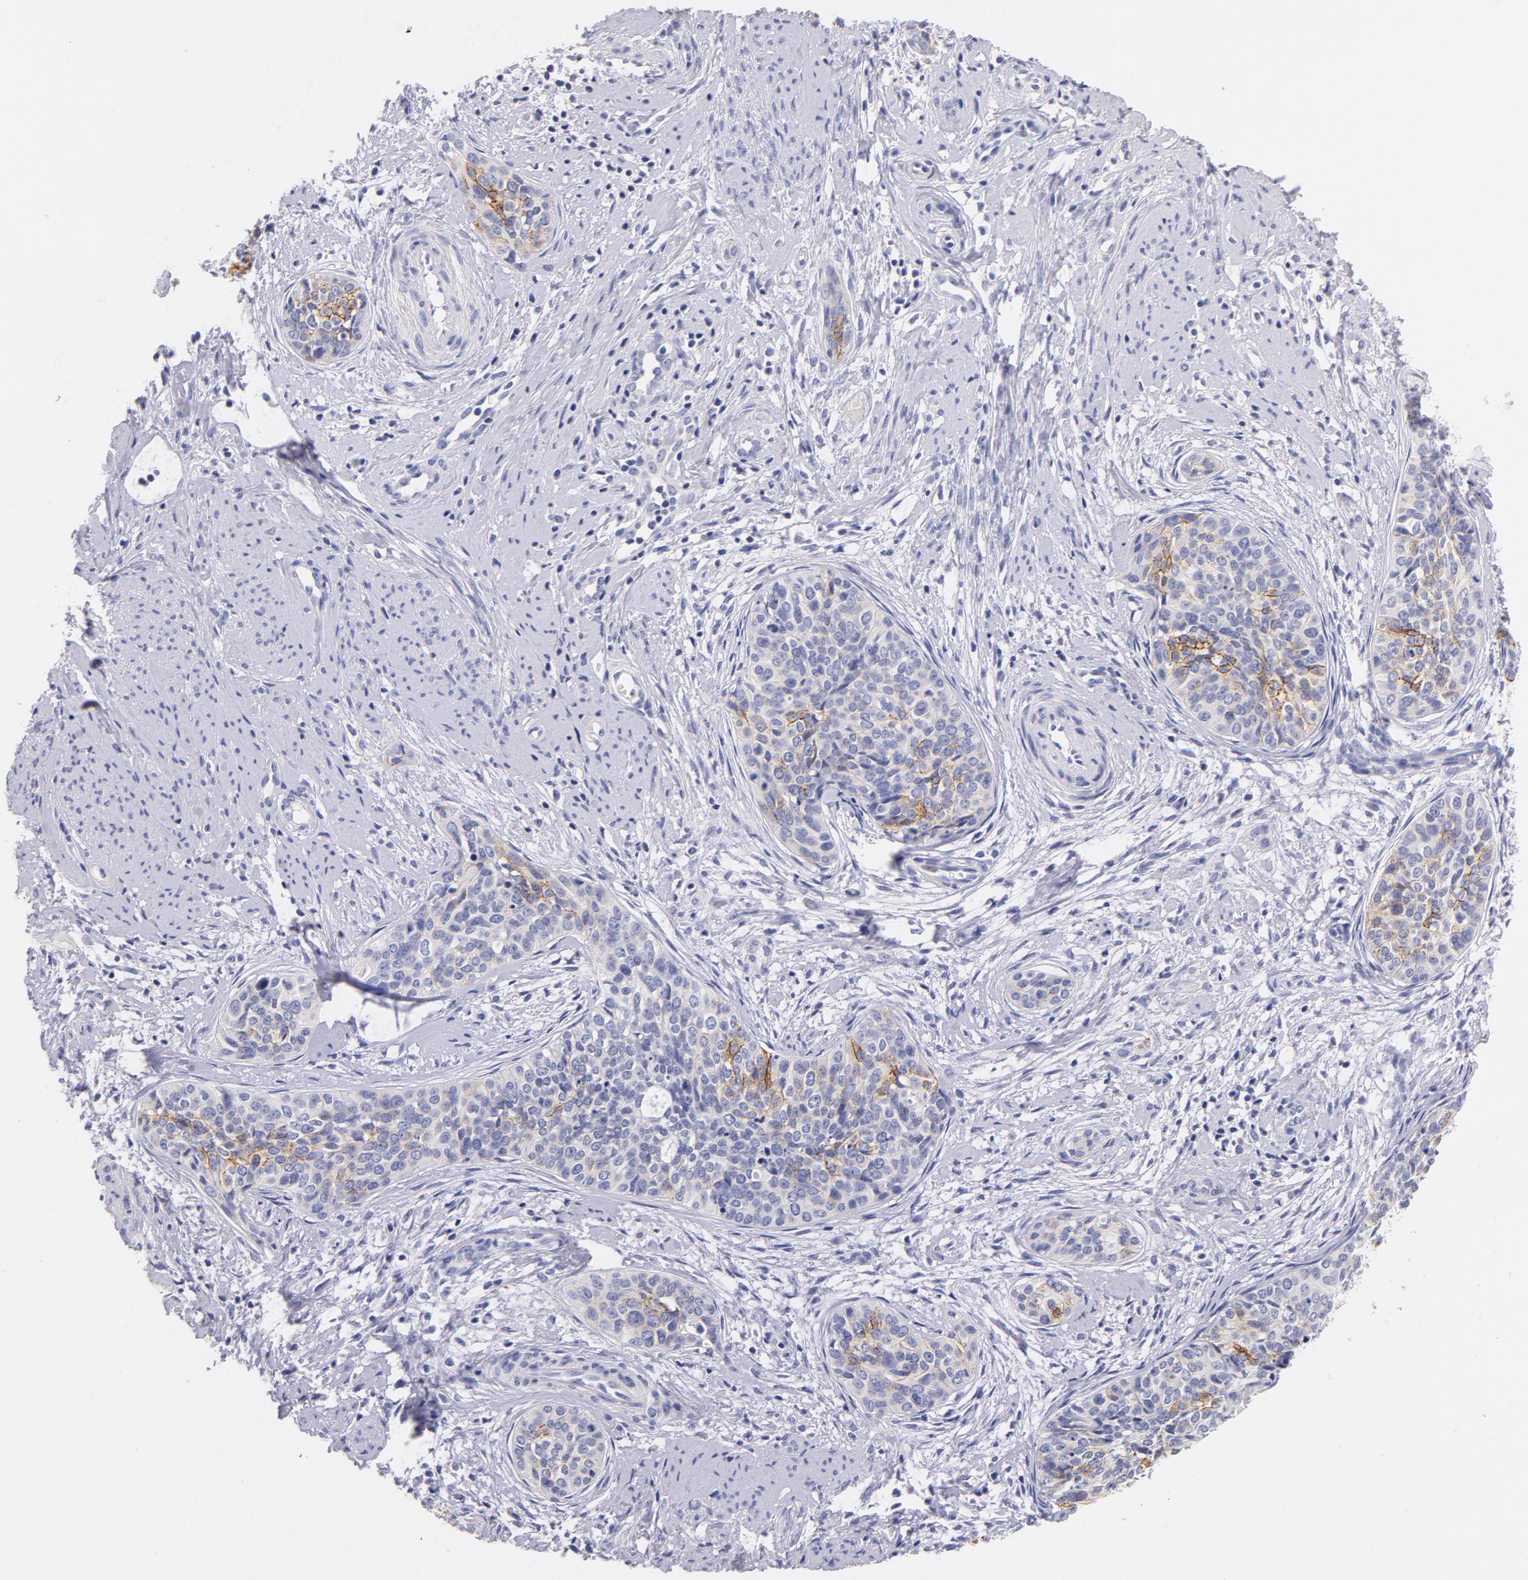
{"staining": {"intensity": "strong", "quantity": "<25%", "location": "cytoplasmic/membranous"}, "tissue": "cervical cancer", "cell_type": "Tumor cells", "image_type": "cancer", "snomed": [{"axis": "morphology", "description": "Squamous cell carcinoma, NOS"}, {"axis": "topography", "description": "Cervix"}], "caption": "Protein expression analysis of human cervical cancer (squamous cell carcinoma) reveals strong cytoplasmic/membranous expression in about <25% of tumor cells. The staining is performed using DAB (3,3'-diaminobenzidine) brown chromogen to label protein expression. The nuclei are counter-stained blue using hematoxylin.", "gene": "CD44", "patient": {"sex": "female", "age": 34}}